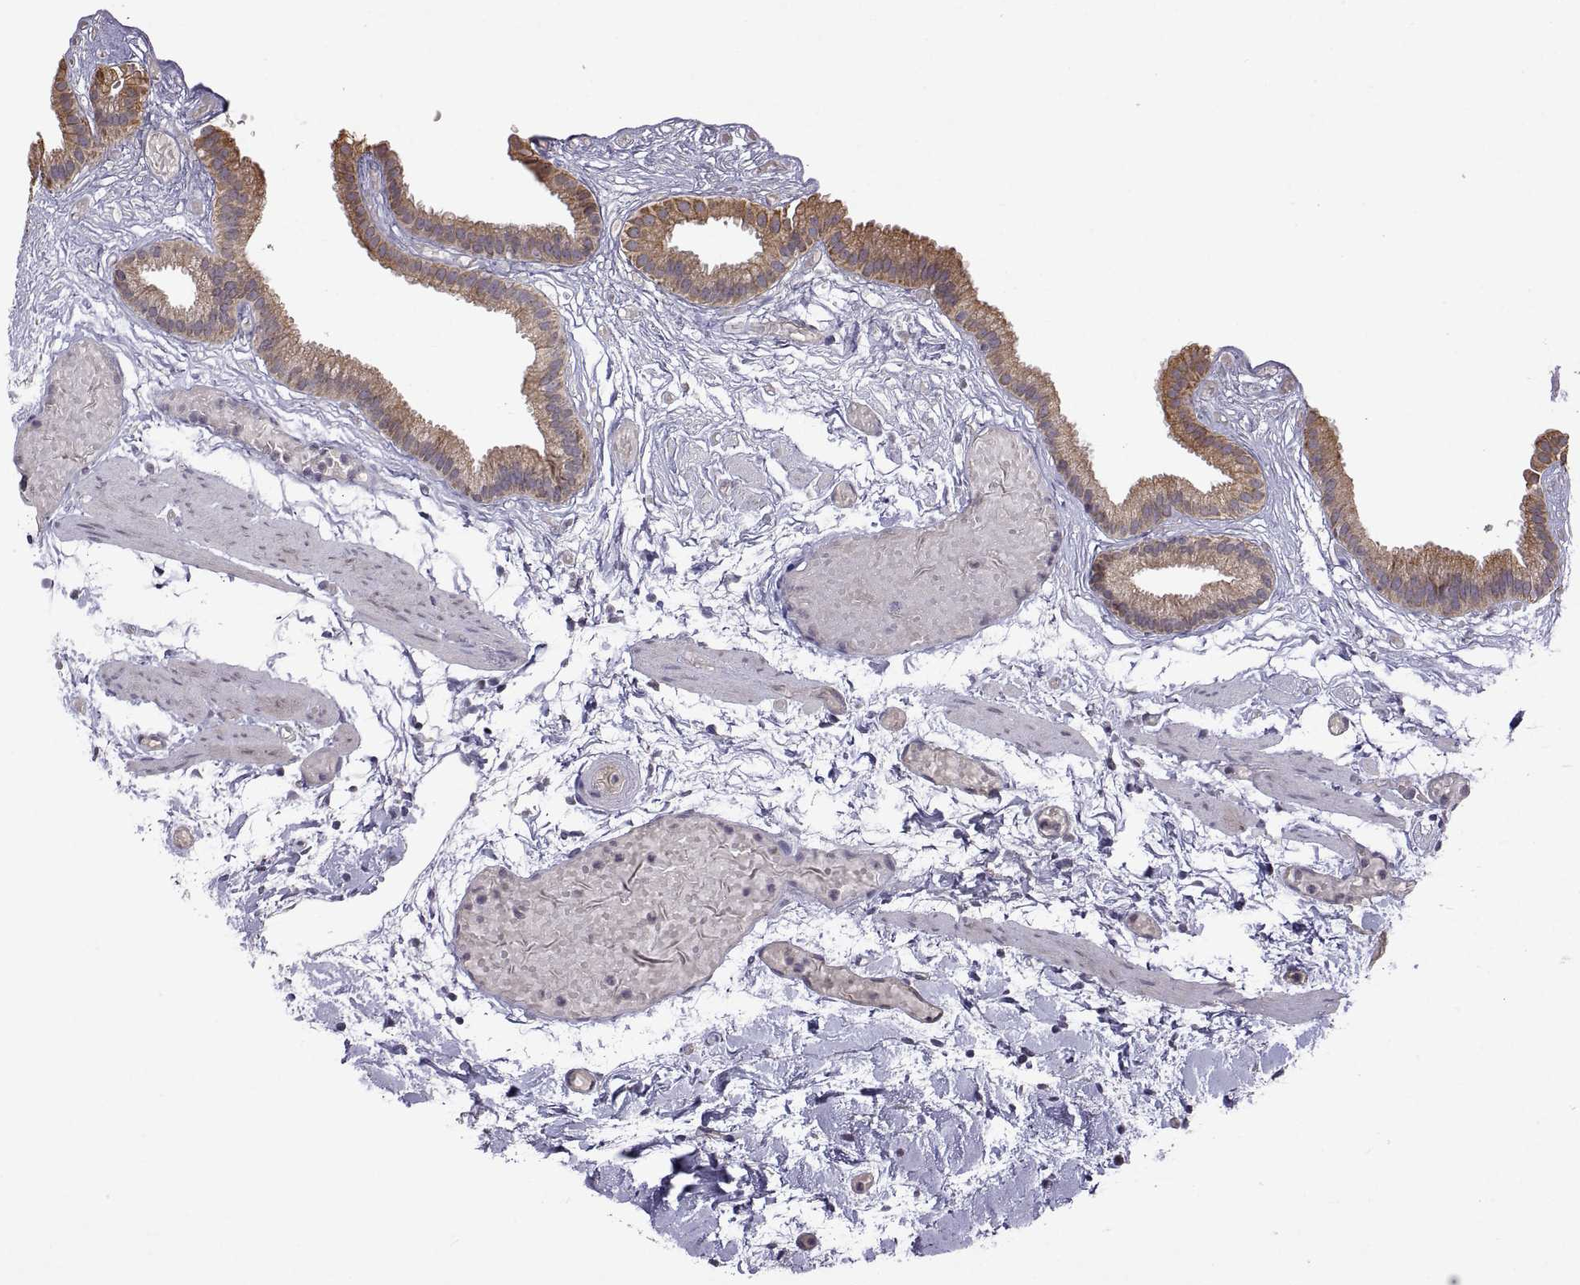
{"staining": {"intensity": "moderate", "quantity": "25%-75%", "location": "cytoplasmic/membranous"}, "tissue": "gallbladder", "cell_type": "Glandular cells", "image_type": "normal", "snomed": [{"axis": "morphology", "description": "Normal tissue, NOS"}, {"axis": "topography", "description": "Gallbladder"}], "caption": "Immunohistochemical staining of normal gallbladder shows medium levels of moderate cytoplasmic/membranous expression in approximately 25%-75% of glandular cells.", "gene": "LAMA1", "patient": {"sex": "female", "age": 45}}